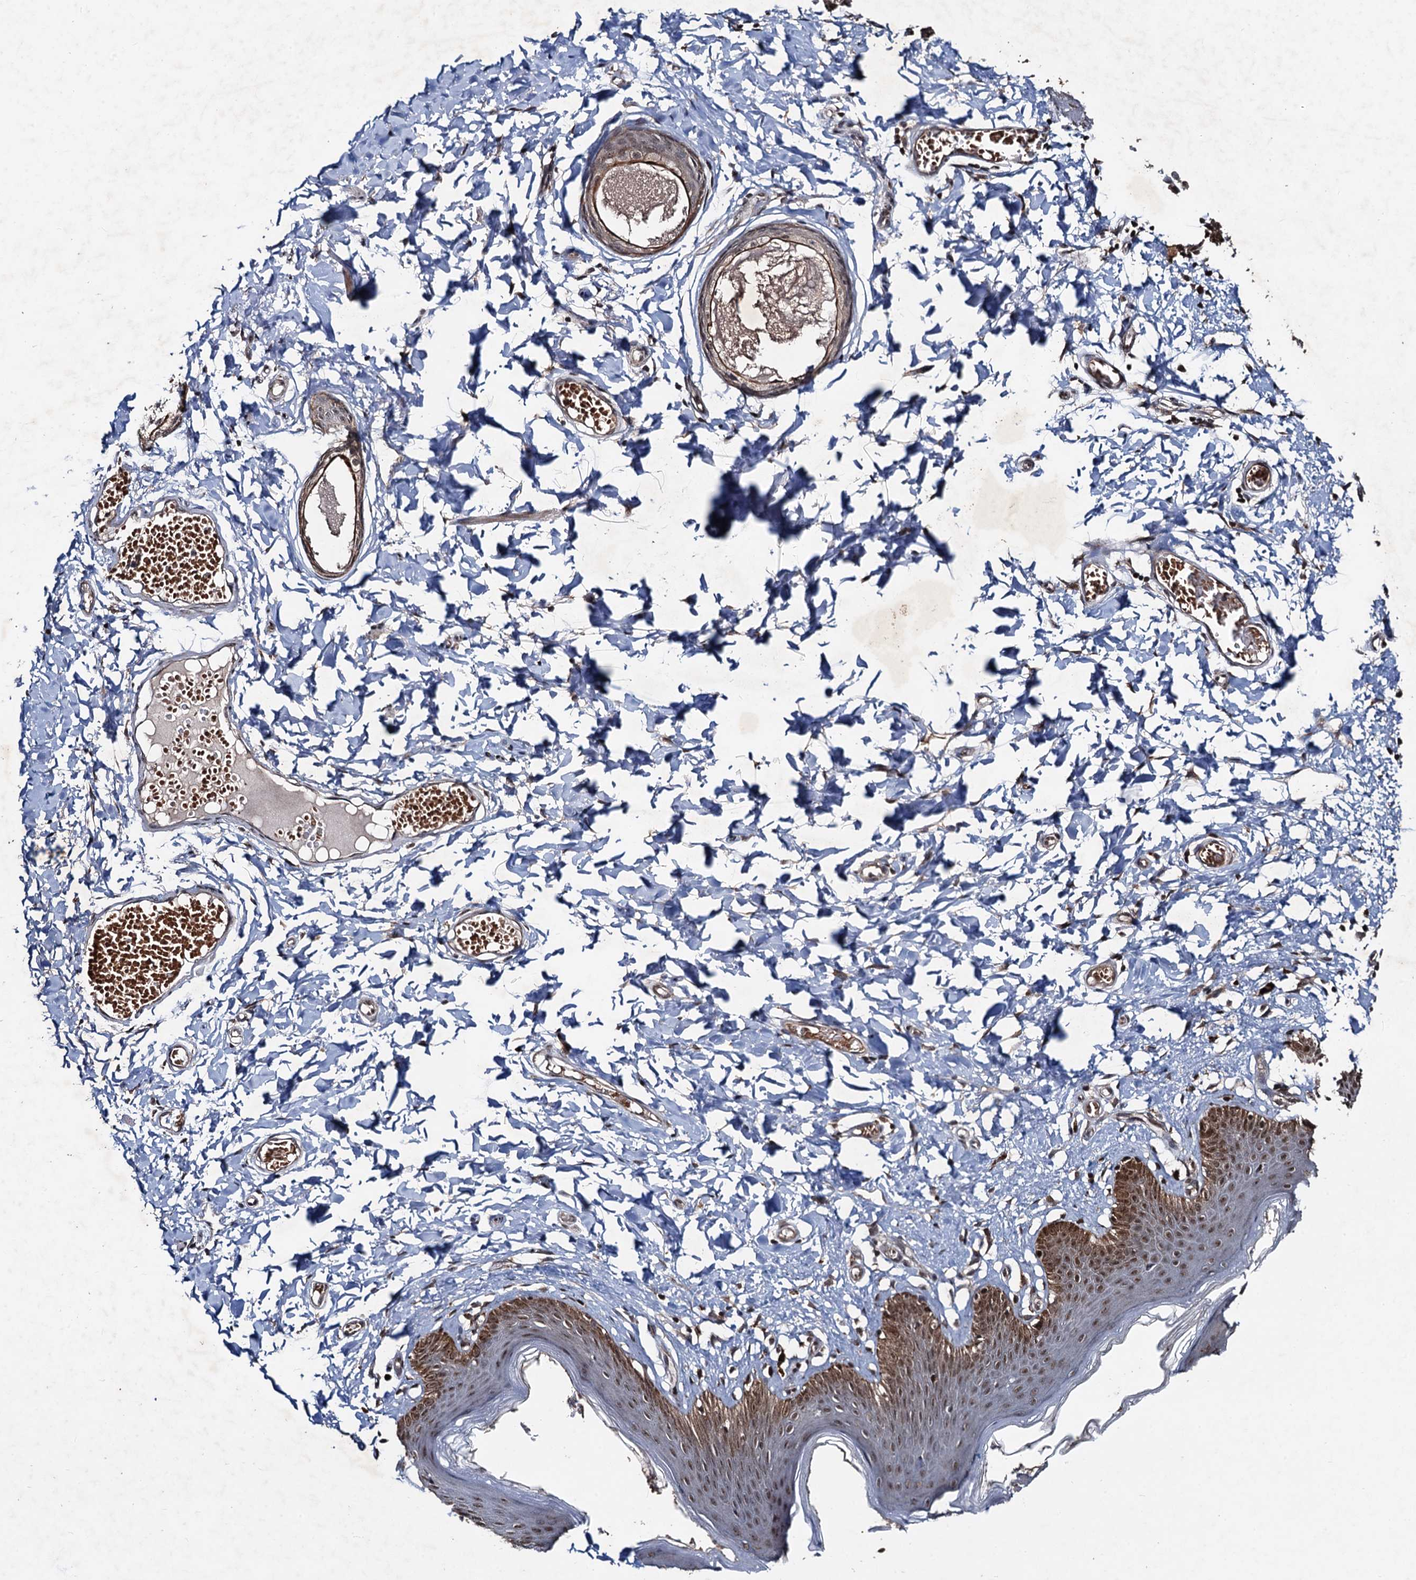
{"staining": {"intensity": "strong", "quantity": "<25%", "location": "cytoplasmic/membranous,nuclear"}, "tissue": "skin", "cell_type": "Epidermal cells", "image_type": "normal", "snomed": [{"axis": "morphology", "description": "Normal tissue, NOS"}, {"axis": "topography", "description": "Vulva"}], "caption": "This image reveals normal skin stained with immunohistochemistry to label a protein in brown. The cytoplasmic/membranous,nuclear of epidermal cells show strong positivity for the protein. Nuclei are counter-stained blue.", "gene": "REP15", "patient": {"sex": "female", "age": 66}}